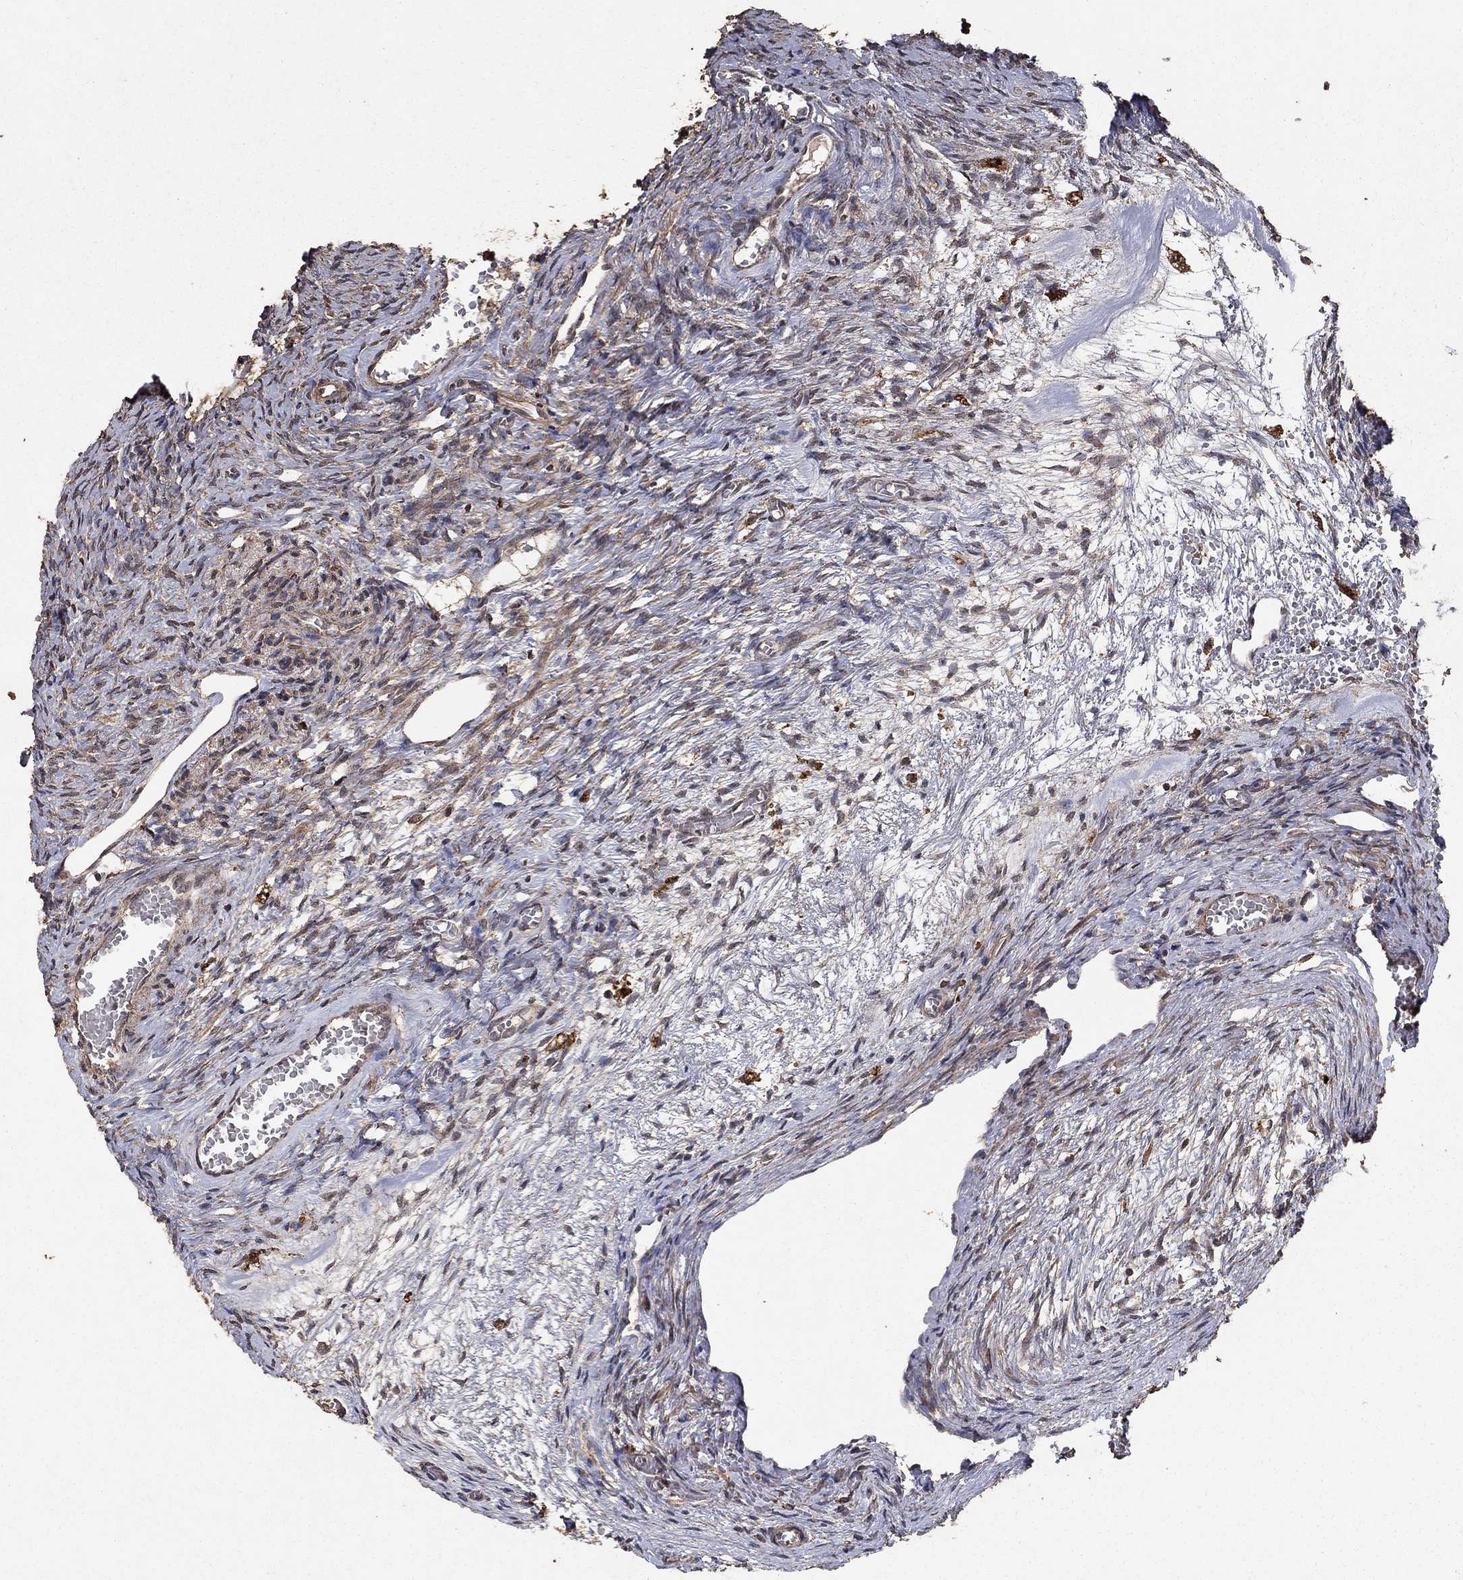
{"staining": {"intensity": "moderate", "quantity": ">75%", "location": "cytoplasmic/membranous"}, "tissue": "ovary", "cell_type": "Follicle cells", "image_type": "normal", "snomed": [{"axis": "morphology", "description": "Normal tissue, NOS"}, {"axis": "topography", "description": "Ovary"}], "caption": "Immunohistochemistry (IHC) staining of normal ovary, which shows medium levels of moderate cytoplasmic/membranous staining in approximately >75% of follicle cells indicating moderate cytoplasmic/membranous protein expression. The staining was performed using DAB (3,3'-diaminobenzidine) (brown) for protein detection and nuclei were counterstained in hematoxylin (blue).", "gene": "PRDM1", "patient": {"sex": "female", "age": 39}}